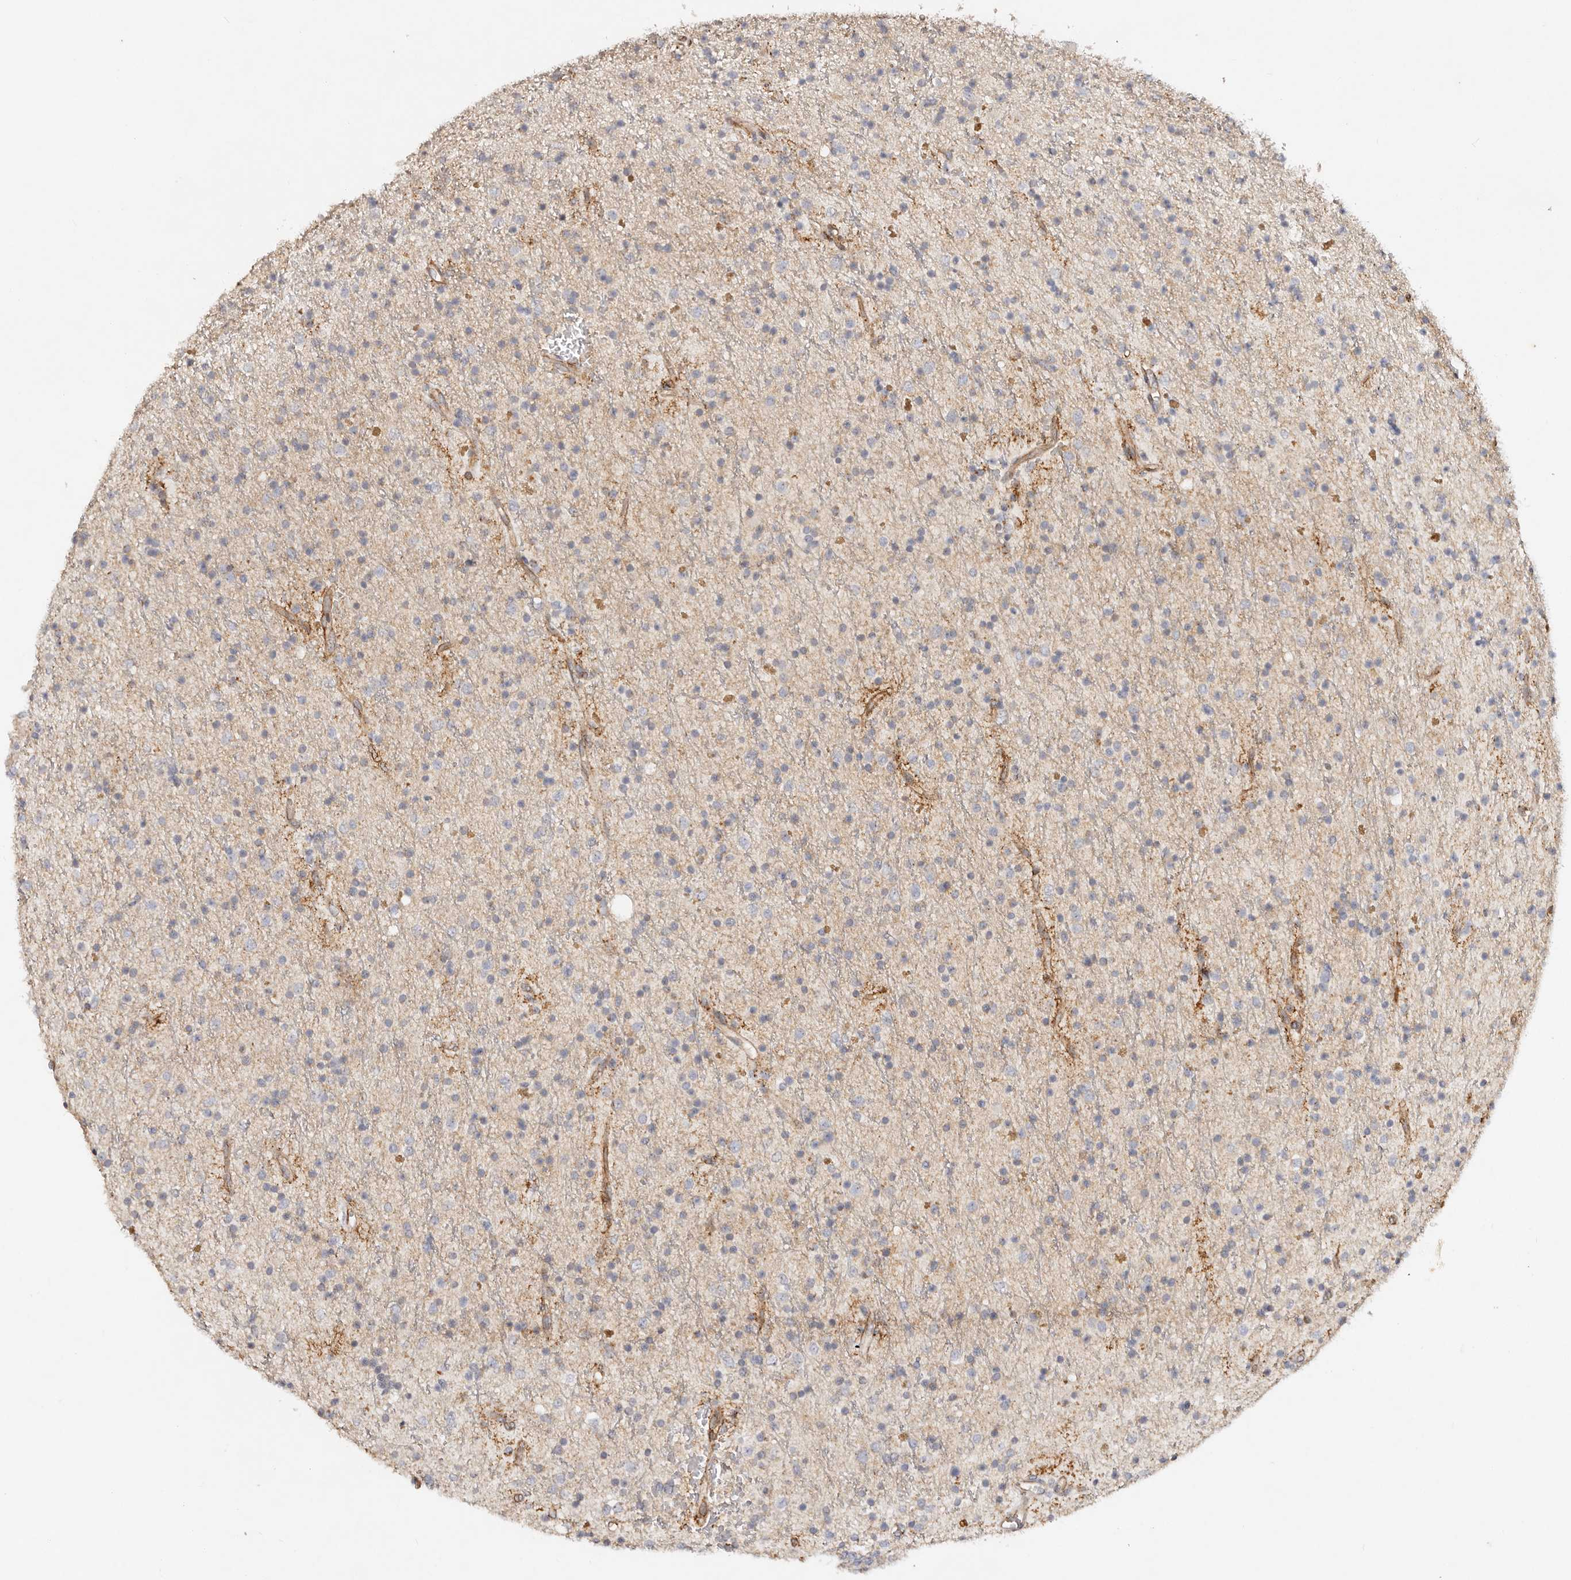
{"staining": {"intensity": "negative", "quantity": "none", "location": "none"}, "tissue": "glioma", "cell_type": "Tumor cells", "image_type": "cancer", "snomed": [{"axis": "morphology", "description": "Glioma, malignant, High grade"}, {"axis": "topography", "description": "Brain"}], "caption": "The histopathology image shows no significant staining in tumor cells of high-grade glioma (malignant). Brightfield microscopy of IHC stained with DAB (3,3'-diaminobenzidine) (brown) and hematoxylin (blue), captured at high magnification.", "gene": "SERPINH1", "patient": {"sex": "male", "age": 34}}